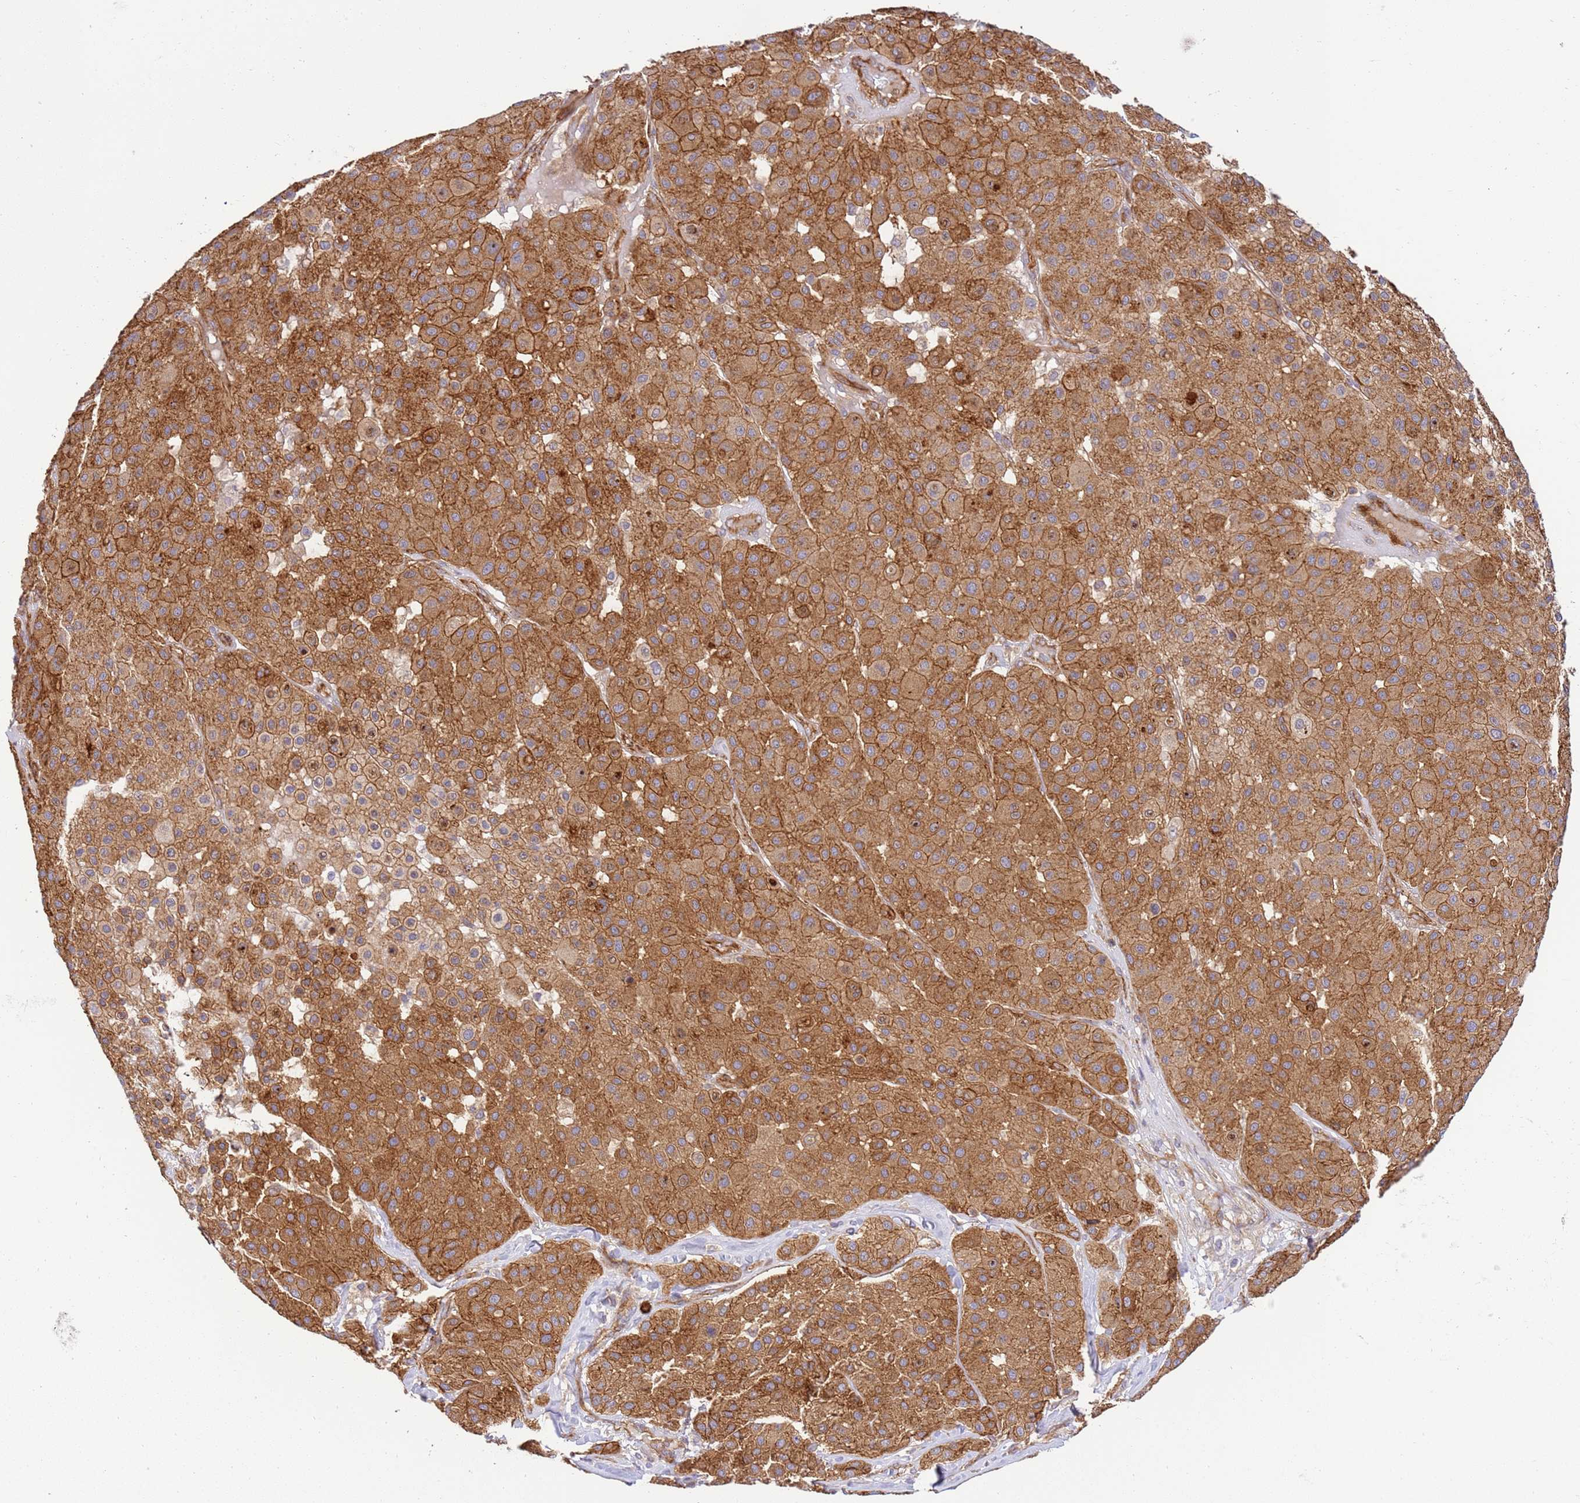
{"staining": {"intensity": "strong", "quantity": ">75%", "location": "cytoplasmic/membranous"}, "tissue": "melanoma", "cell_type": "Tumor cells", "image_type": "cancer", "snomed": [{"axis": "morphology", "description": "Malignant melanoma, Metastatic site"}, {"axis": "topography", "description": "Smooth muscle"}], "caption": "Malignant melanoma (metastatic site) stained with IHC displays strong cytoplasmic/membranous staining in about >75% of tumor cells.", "gene": "EFCAB8", "patient": {"sex": "male", "age": 41}}